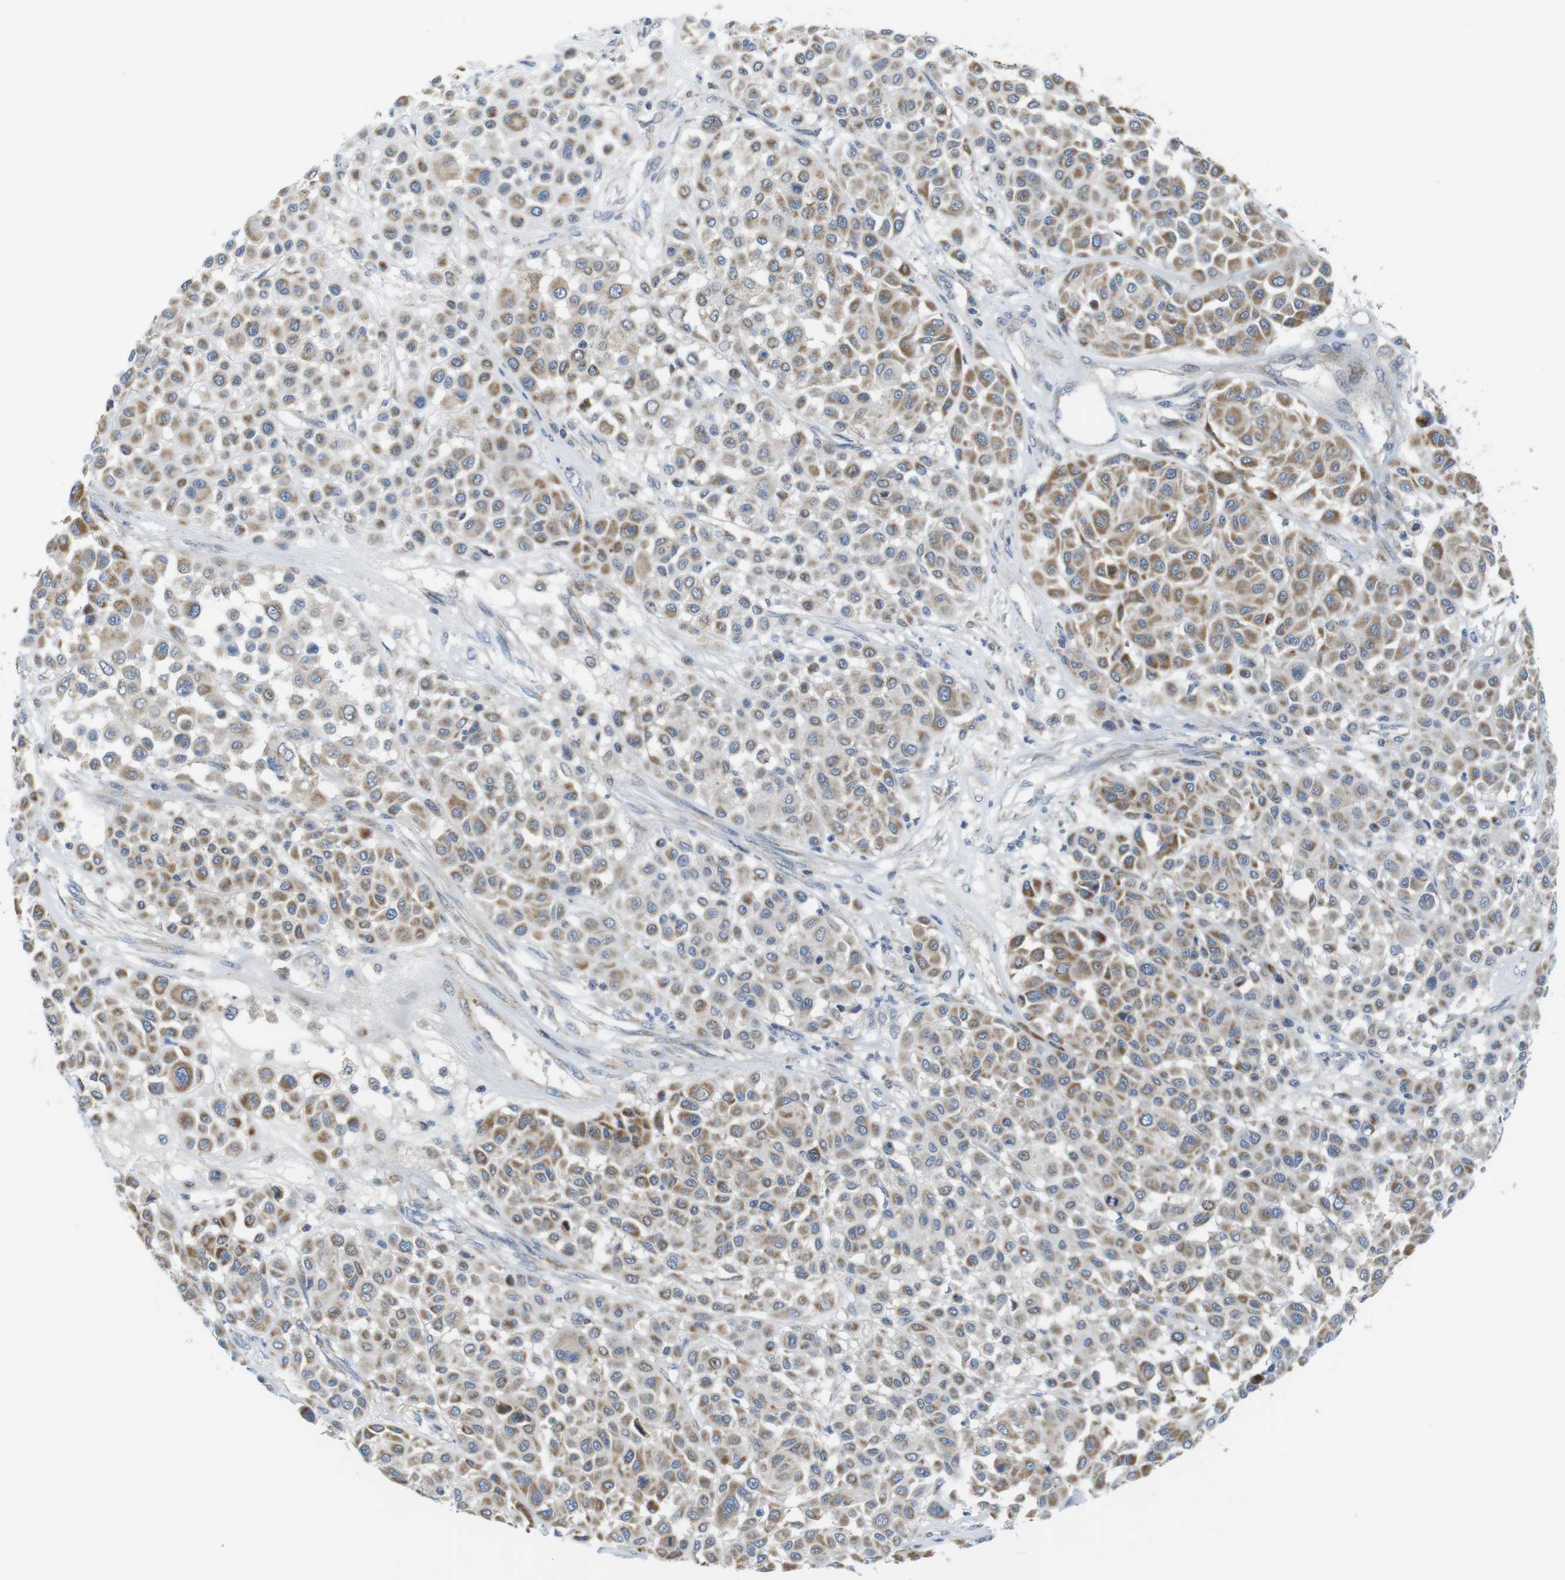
{"staining": {"intensity": "moderate", "quantity": ">75%", "location": "cytoplasmic/membranous"}, "tissue": "melanoma", "cell_type": "Tumor cells", "image_type": "cancer", "snomed": [{"axis": "morphology", "description": "Malignant melanoma, Metastatic site"}, {"axis": "topography", "description": "Soft tissue"}], "caption": "Protein staining by immunohistochemistry displays moderate cytoplasmic/membranous staining in about >75% of tumor cells in malignant melanoma (metastatic site).", "gene": "MARCHF1", "patient": {"sex": "male", "age": 41}}